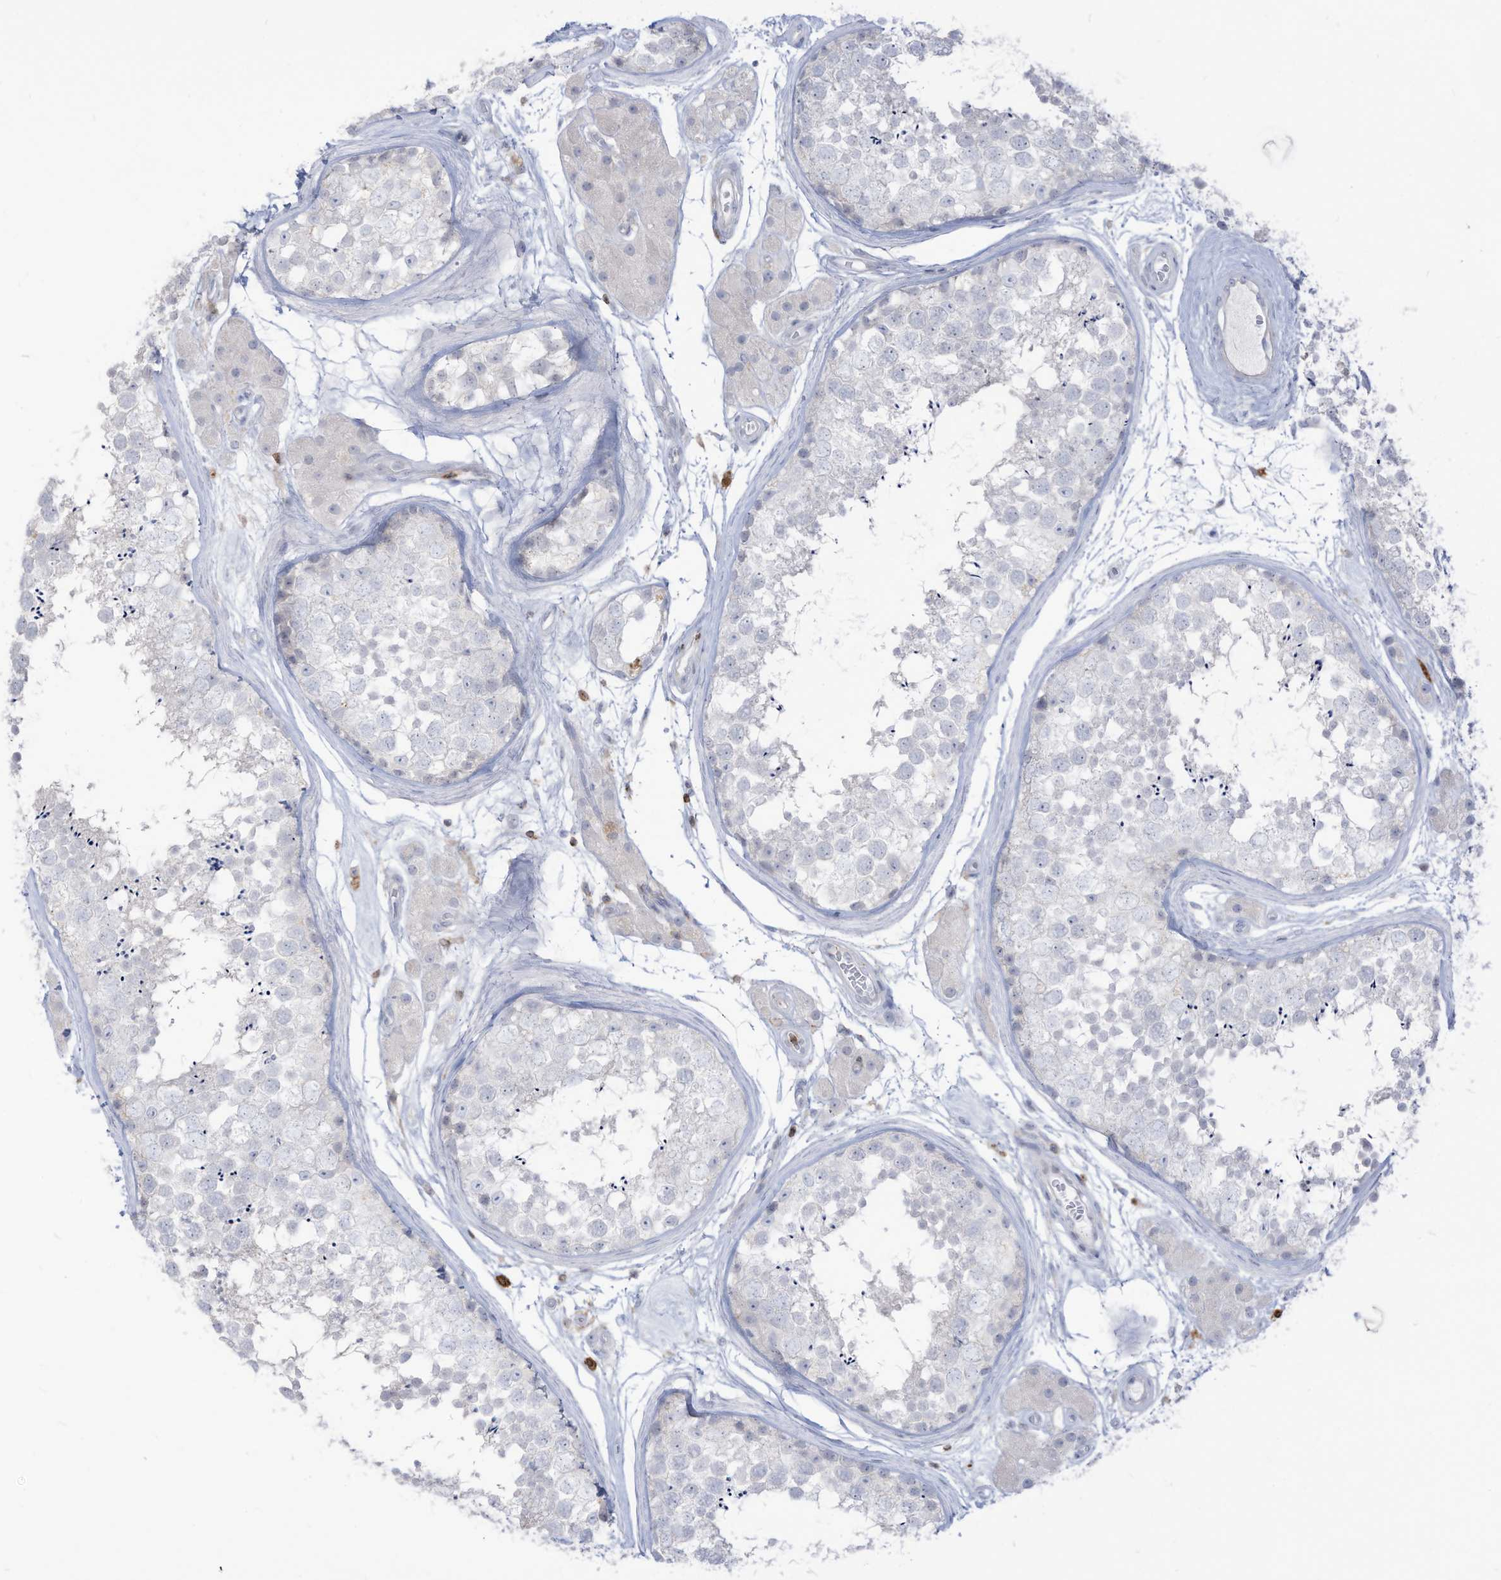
{"staining": {"intensity": "negative", "quantity": "none", "location": "none"}, "tissue": "testis", "cell_type": "Cells in seminiferous ducts", "image_type": "normal", "snomed": [{"axis": "morphology", "description": "Normal tissue, NOS"}, {"axis": "topography", "description": "Testis"}], "caption": "Immunohistochemistry photomicrograph of benign human testis stained for a protein (brown), which shows no expression in cells in seminiferous ducts. The staining is performed using DAB brown chromogen with nuclei counter-stained in using hematoxylin.", "gene": "NOTO", "patient": {"sex": "male", "age": 56}}